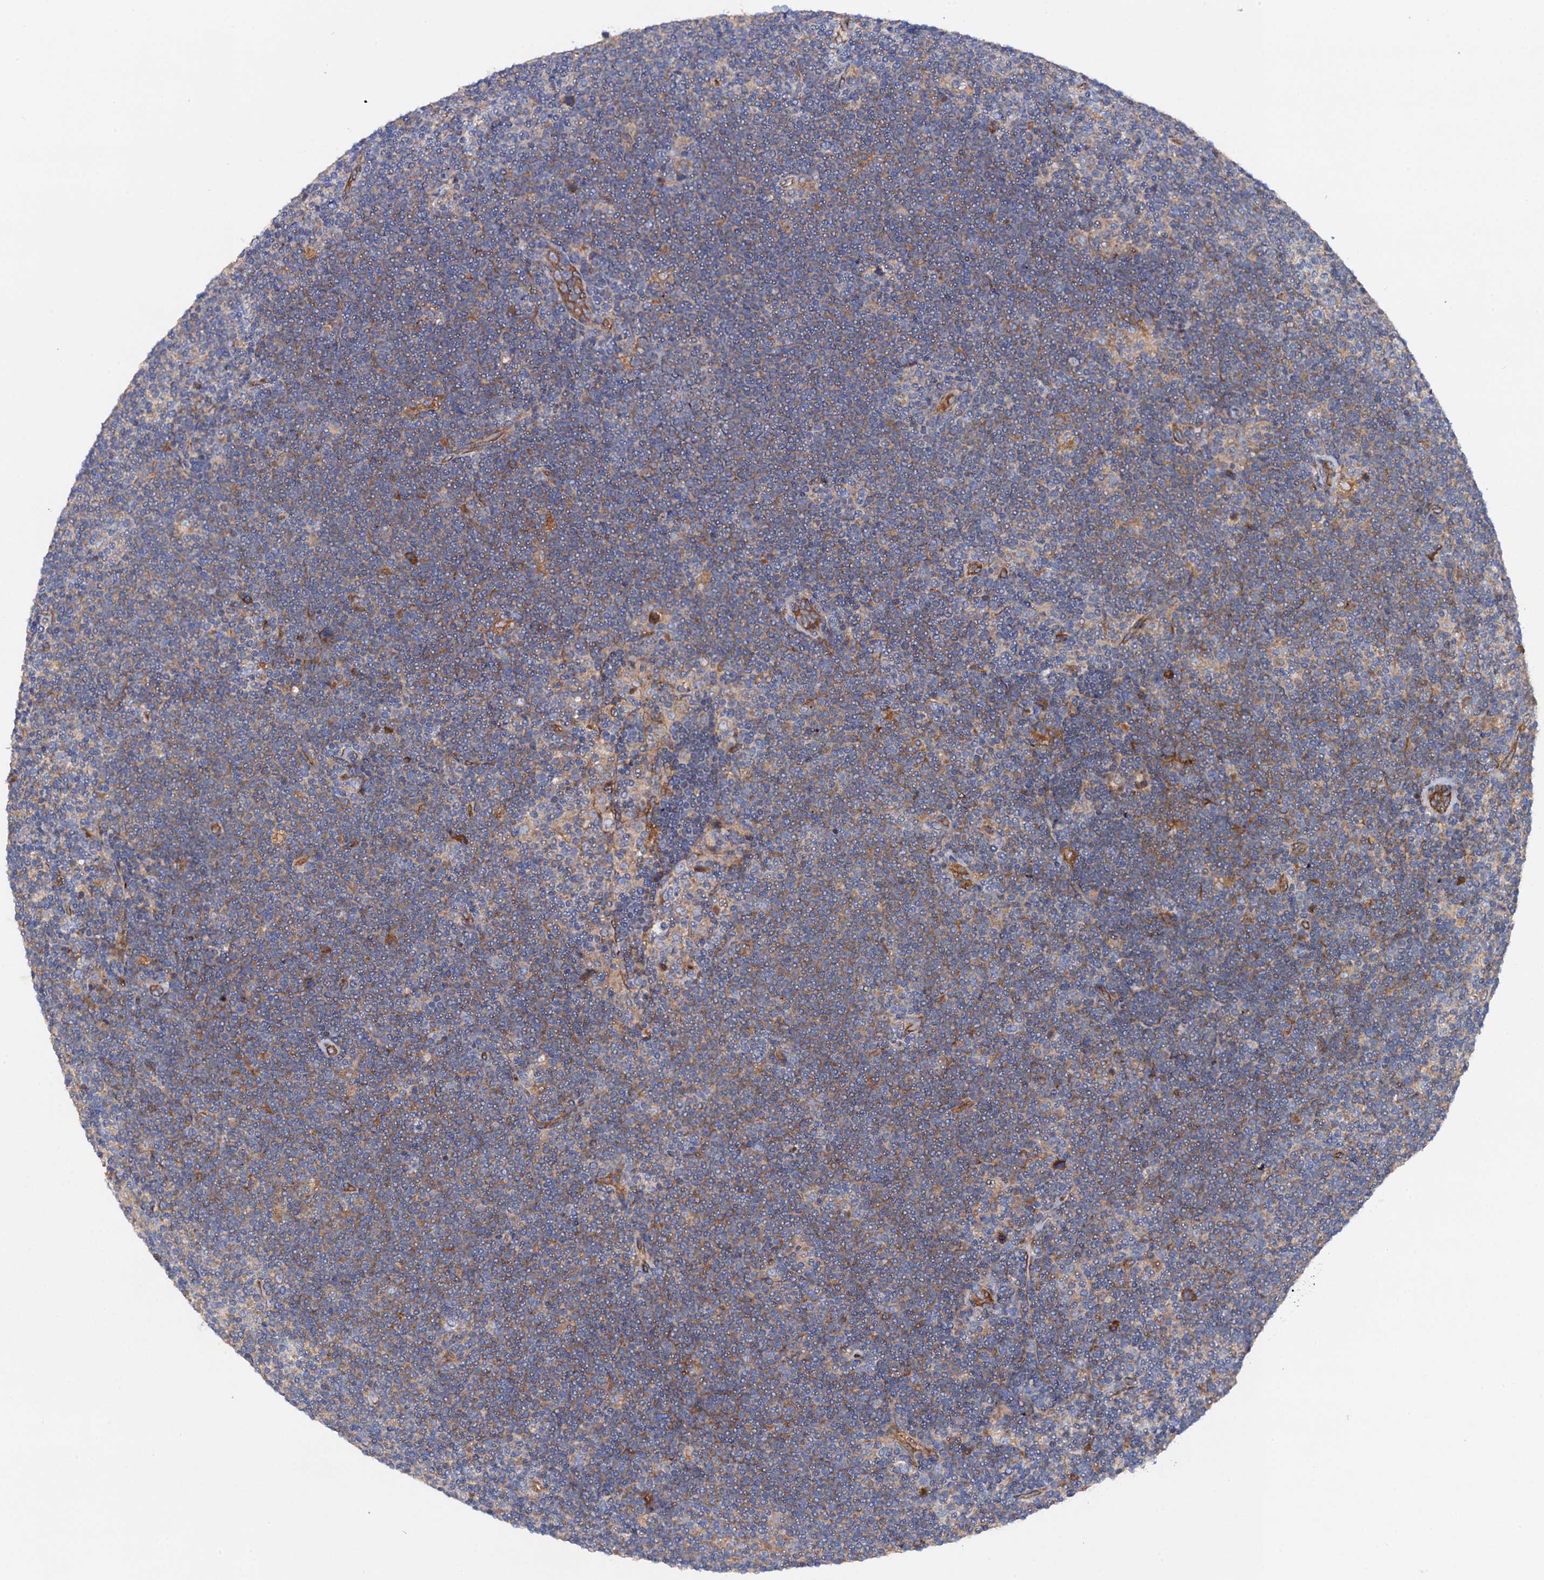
{"staining": {"intensity": "negative", "quantity": "none", "location": "none"}, "tissue": "lymphoma", "cell_type": "Tumor cells", "image_type": "cancer", "snomed": [{"axis": "morphology", "description": "Hodgkin's disease, NOS"}, {"axis": "topography", "description": "Lymph node"}], "caption": "An image of human lymphoma is negative for staining in tumor cells.", "gene": "MRPL48", "patient": {"sex": "female", "age": 57}}